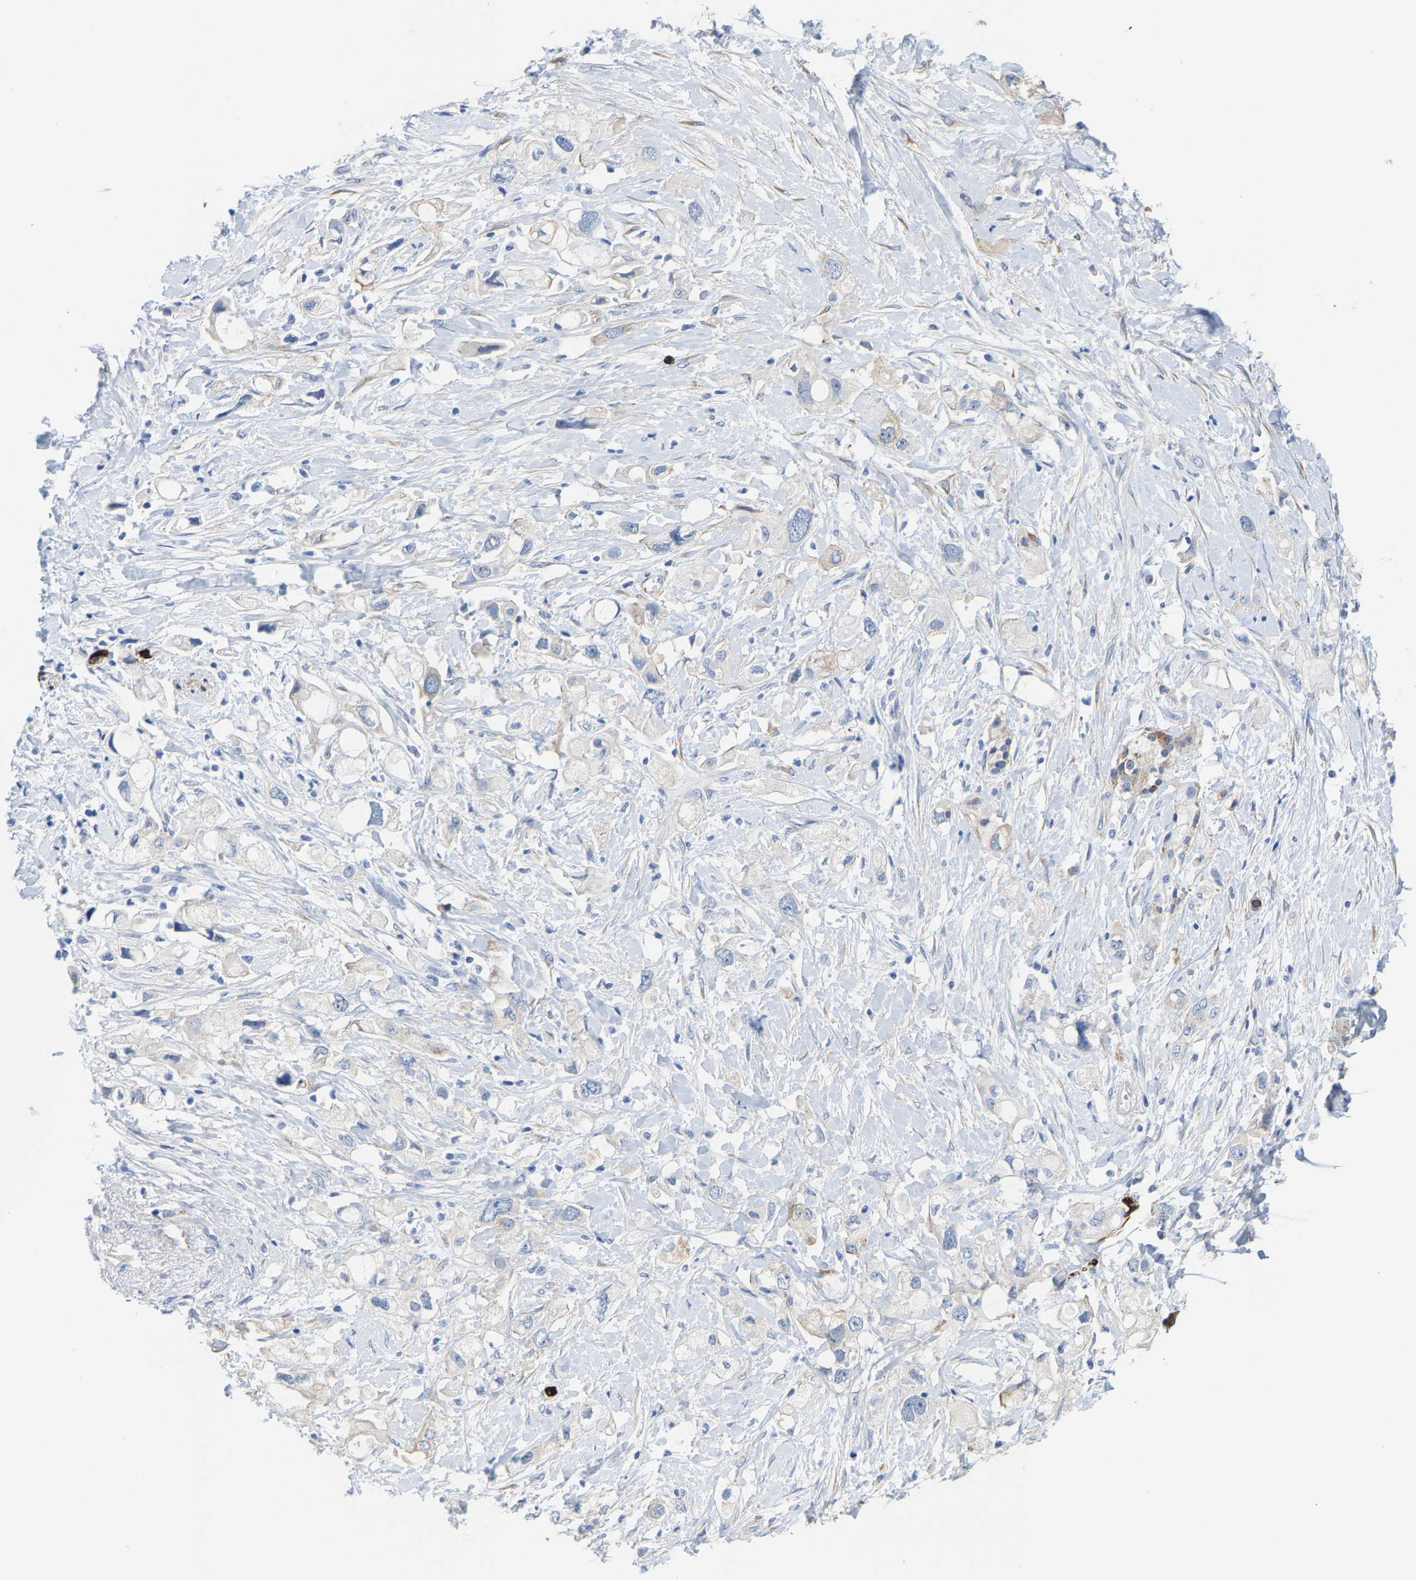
{"staining": {"intensity": "negative", "quantity": "none", "location": "none"}, "tissue": "pancreatic cancer", "cell_type": "Tumor cells", "image_type": "cancer", "snomed": [{"axis": "morphology", "description": "Adenocarcinoma, NOS"}, {"axis": "topography", "description": "Pancreas"}], "caption": "This is an IHC micrograph of pancreatic cancer (adenocarcinoma). There is no expression in tumor cells.", "gene": "DSCAM", "patient": {"sex": "female", "age": 56}}